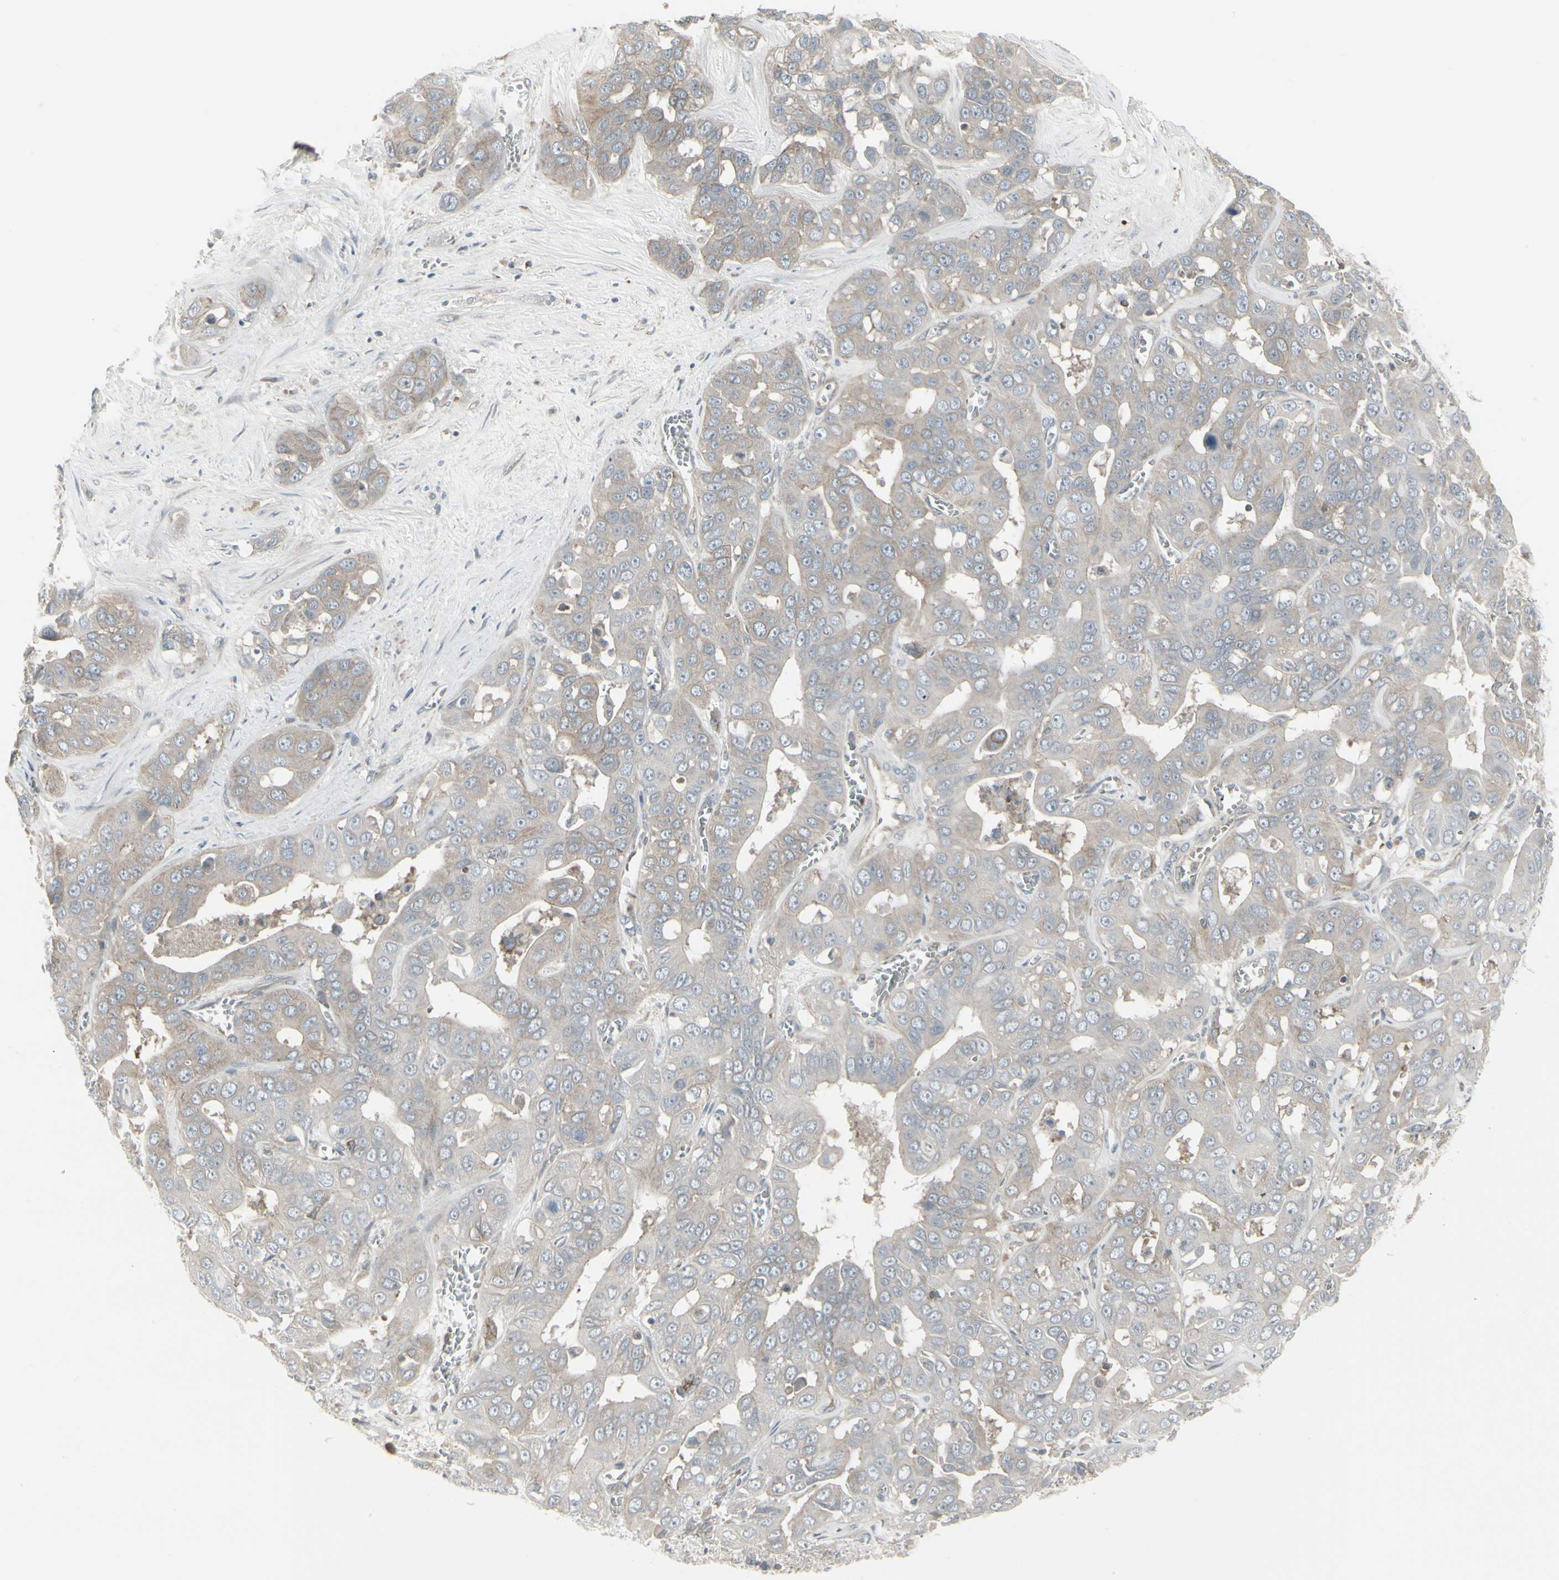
{"staining": {"intensity": "weak", "quantity": ">75%", "location": "cytoplasmic/membranous"}, "tissue": "liver cancer", "cell_type": "Tumor cells", "image_type": "cancer", "snomed": [{"axis": "morphology", "description": "Cholangiocarcinoma"}, {"axis": "topography", "description": "Liver"}], "caption": "IHC (DAB (3,3'-diaminobenzidine)) staining of liver cancer (cholangiocarcinoma) reveals weak cytoplasmic/membranous protein staining in about >75% of tumor cells. (DAB IHC, brown staining for protein, blue staining for nuclei).", "gene": "EPS15", "patient": {"sex": "female", "age": 52}}